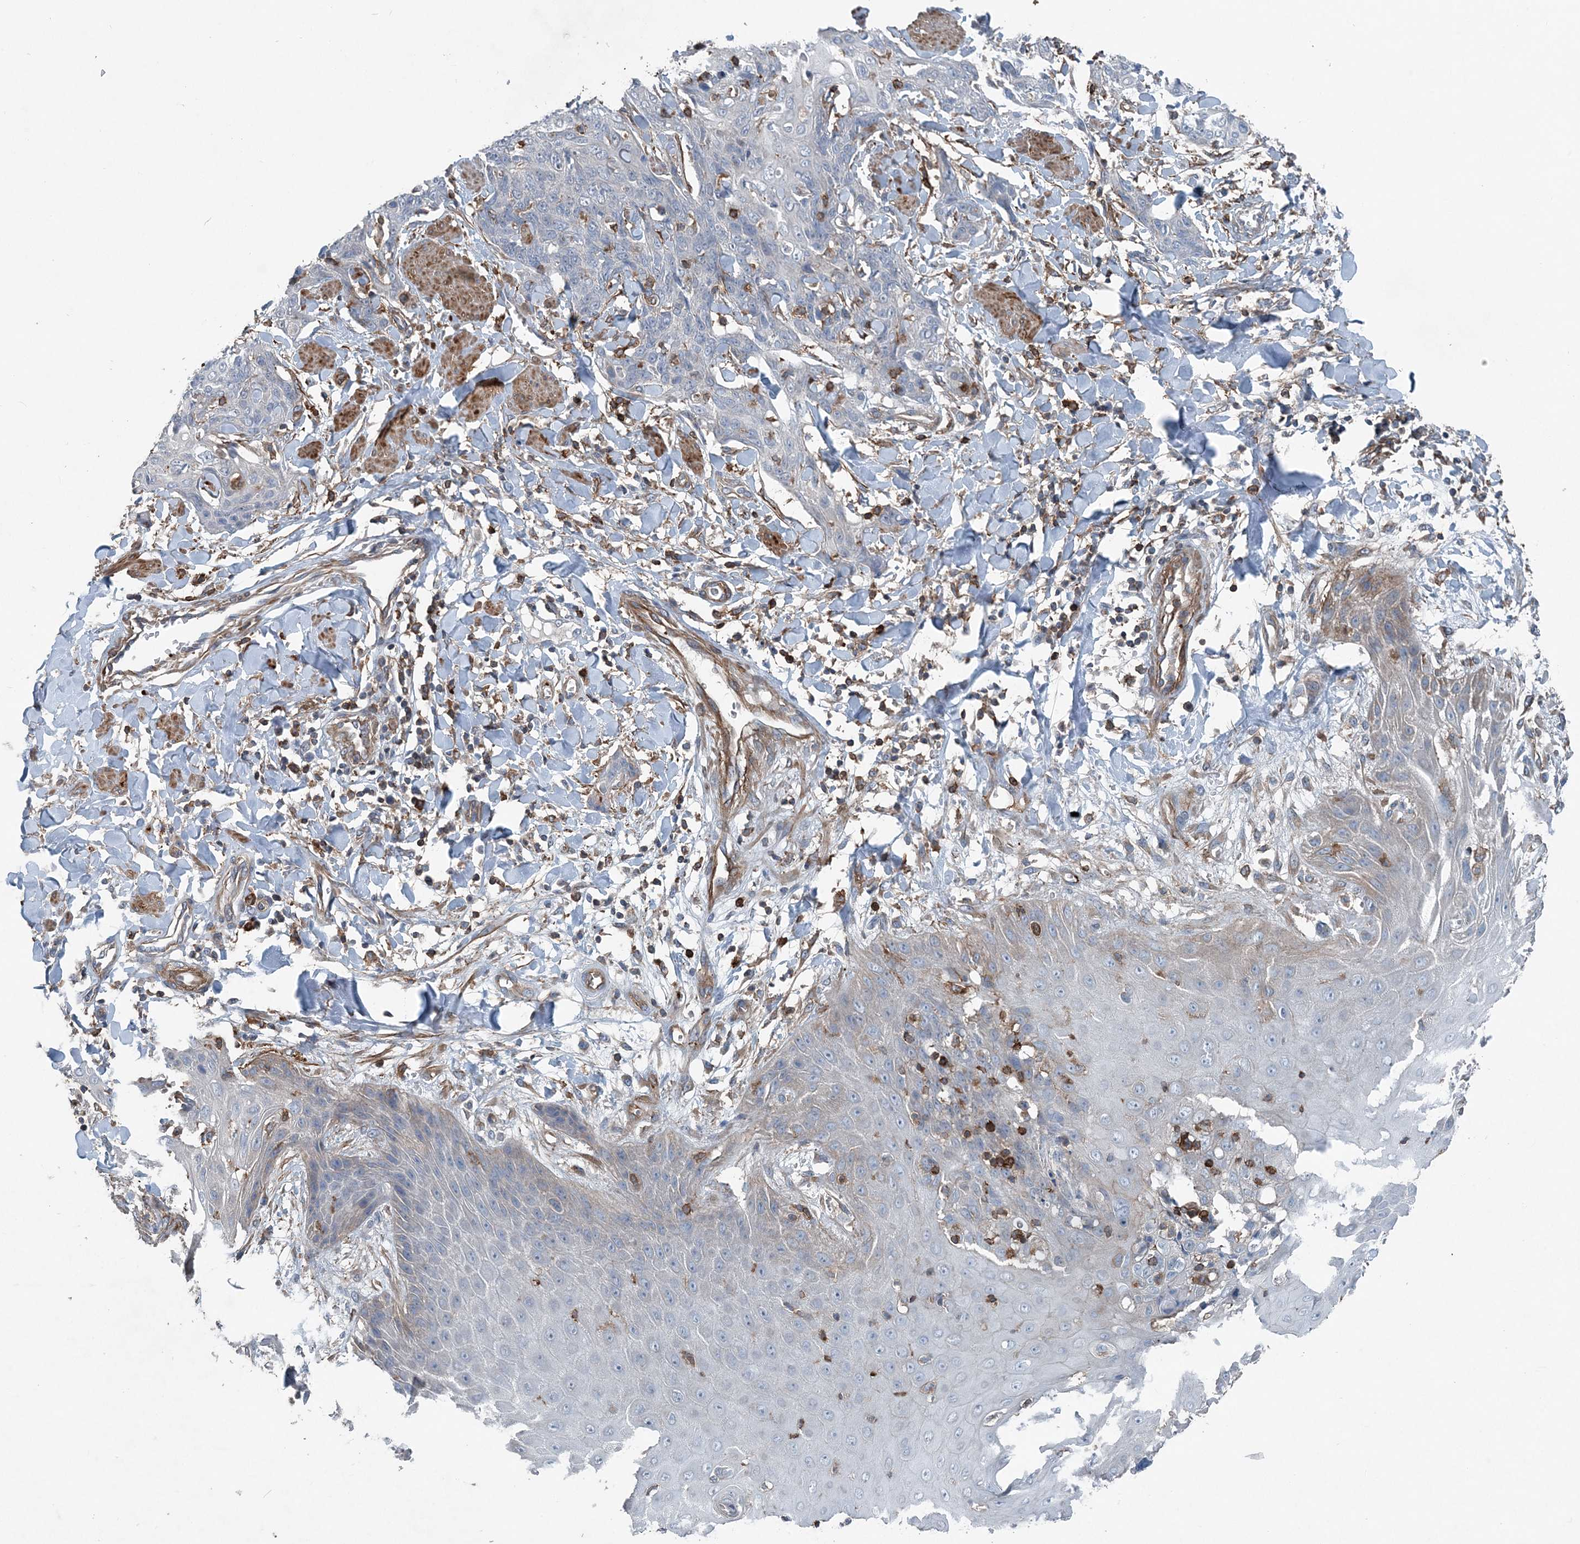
{"staining": {"intensity": "negative", "quantity": "none", "location": "none"}, "tissue": "skin cancer", "cell_type": "Tumor cells", "image_type": "cancer", "snomed": [{"axis": "morphology", "description": "Squamous cell carcinoma, NOS"}, {"axis": "topography", "description": "Skin"}, {"axis": "topography", "description": "Vulva"}], "caption": "Skin cancer was stained to show a protein in brown. There is no significant expression in tumor cells.", "gene": "DGUOK", "patient": {"sex": "female", "age": 85}}